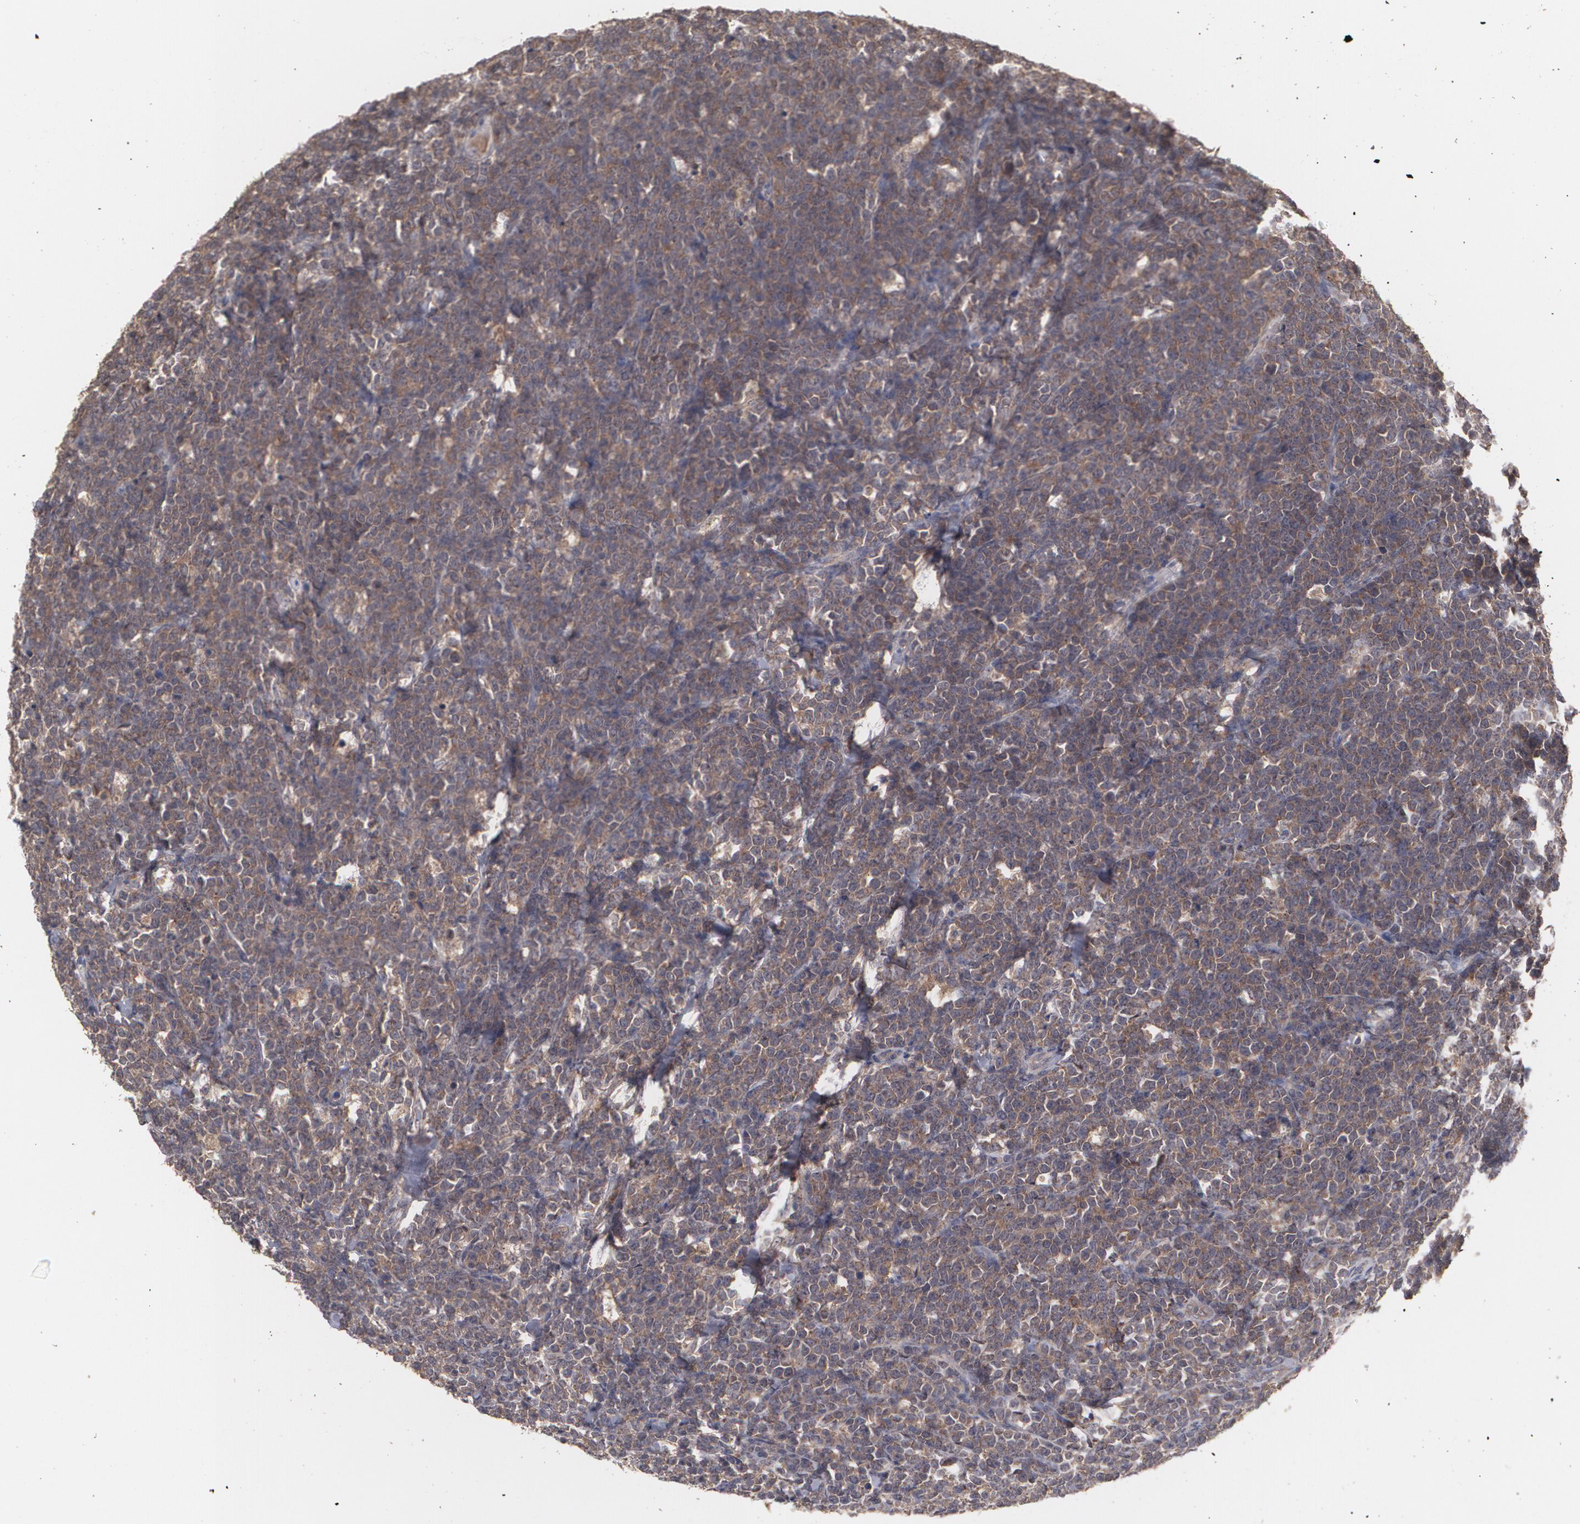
{"staining": {"intensity": "strong", "quantity": ">75%", "location": "cytoplasmic/membranous"}, "tissue": "lymphoma", "cell_type": "Tumor cells", "image_type": "cancer", "snomed": [{"axis": "morphology", "description": "Malignant lymphoma, non-Hodgkin's type, High grade"}, {"axis": "topography", "description": "Small intestine"}, {"axis": "topography", "description": "Colon"}], "caption": "A micrograph of high-grade malignant lymphoma, non-Hodgkin's type stained for a protein reveals strong cytoplasmic/membranous brown staining in tumor cells.", "gene": "ARF6", "patient": {"sex": "male", "age": 8}}